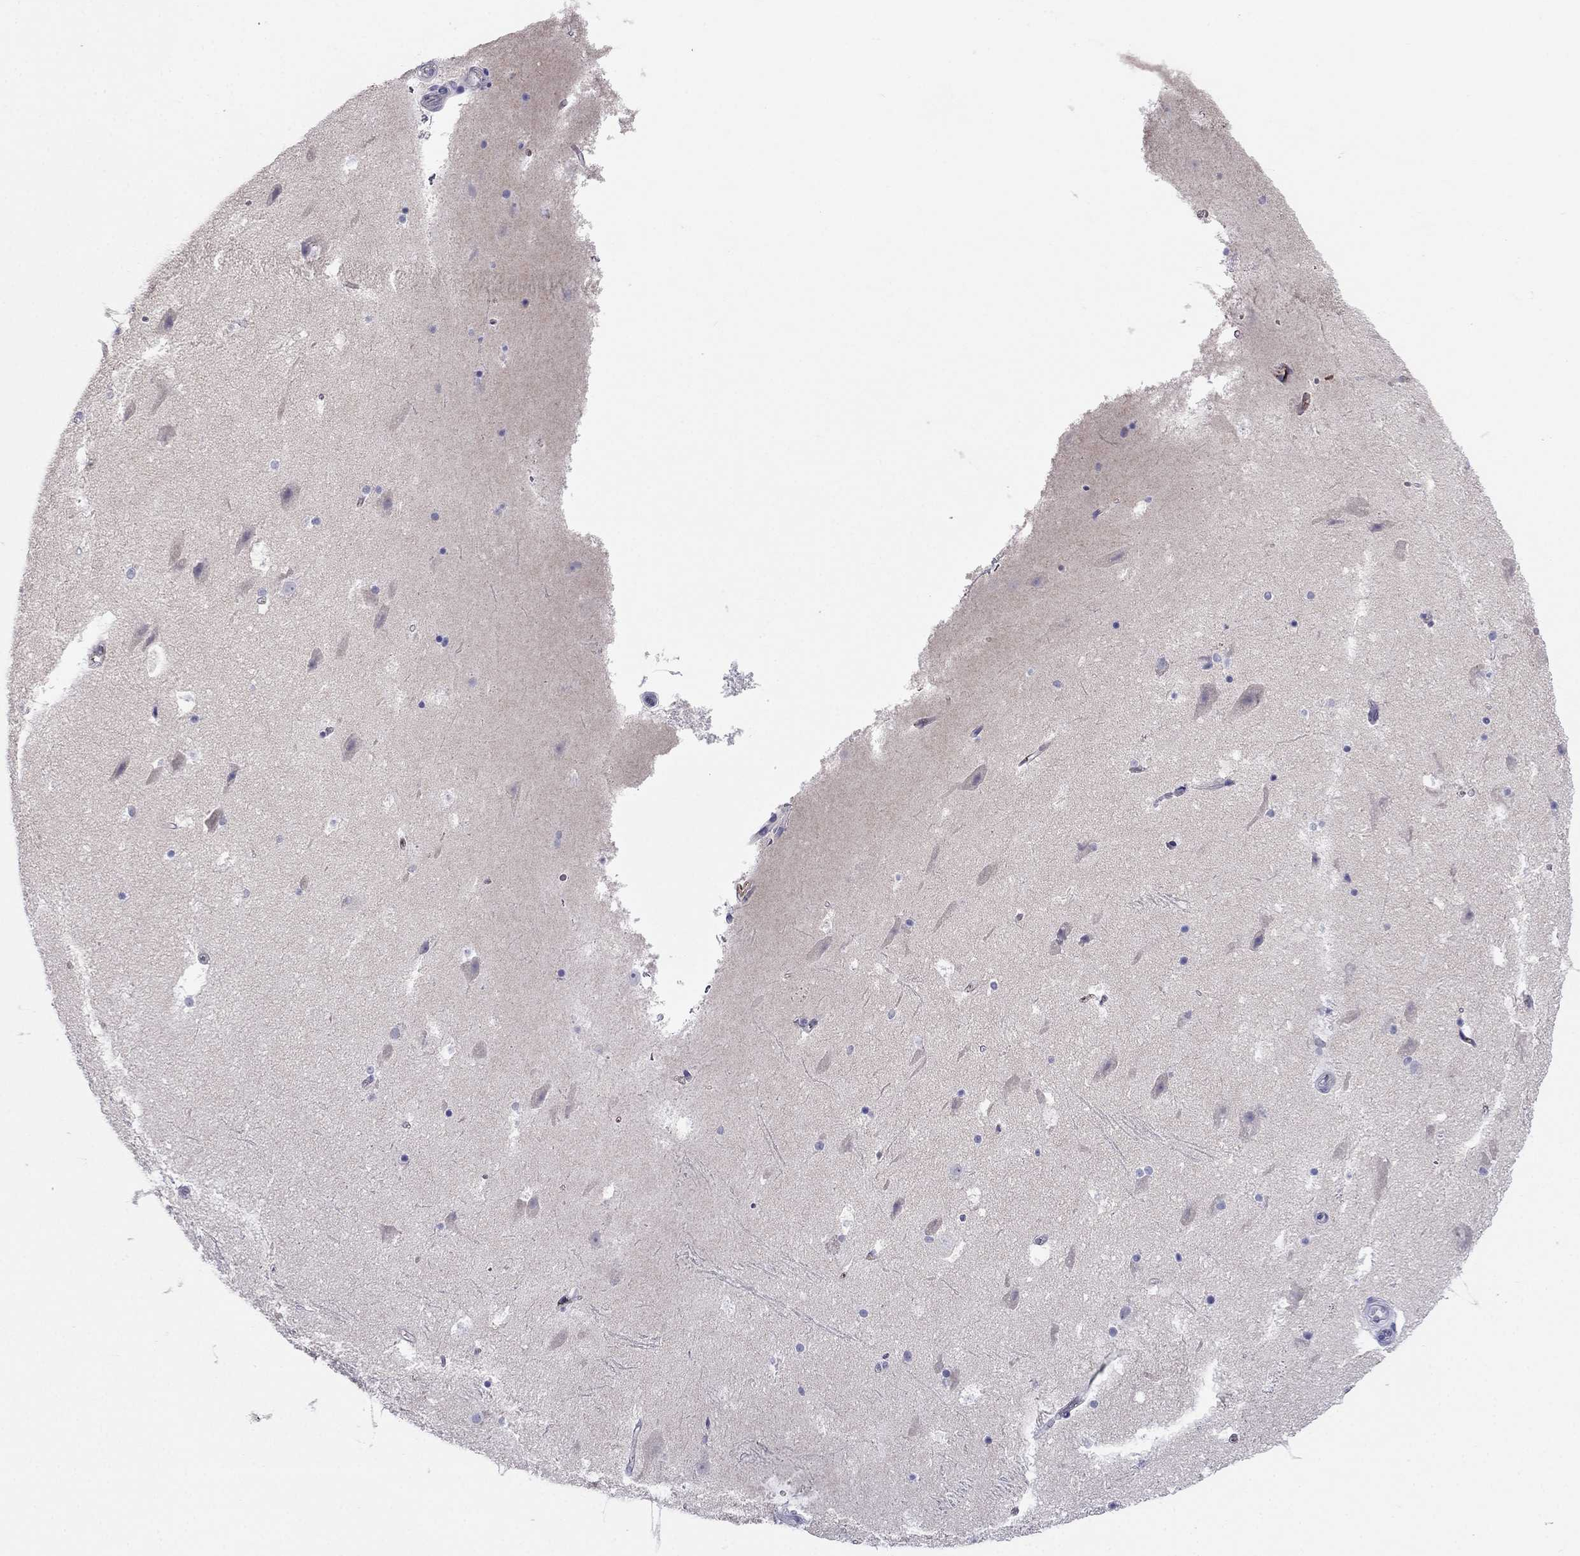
{"staining": {"intensity": "negative", "quantity": "none", "location": "none"}, "tissue": "hippocampus", "cell_type": "Glial cells", "image_type": "normal", "snomed": [{"axis": "morphology", "description": "Normal tissue, NOS"}, {"axis": "topography", "description": "Hippocampus"}], "caption": "Immunohistochemistry of normal human hippocampus demonstrates no staining in glial cells. (DAB IHC, high magnification).", "gene": "TBC1D21", "patient": {"sex": "male", "age": 51}}